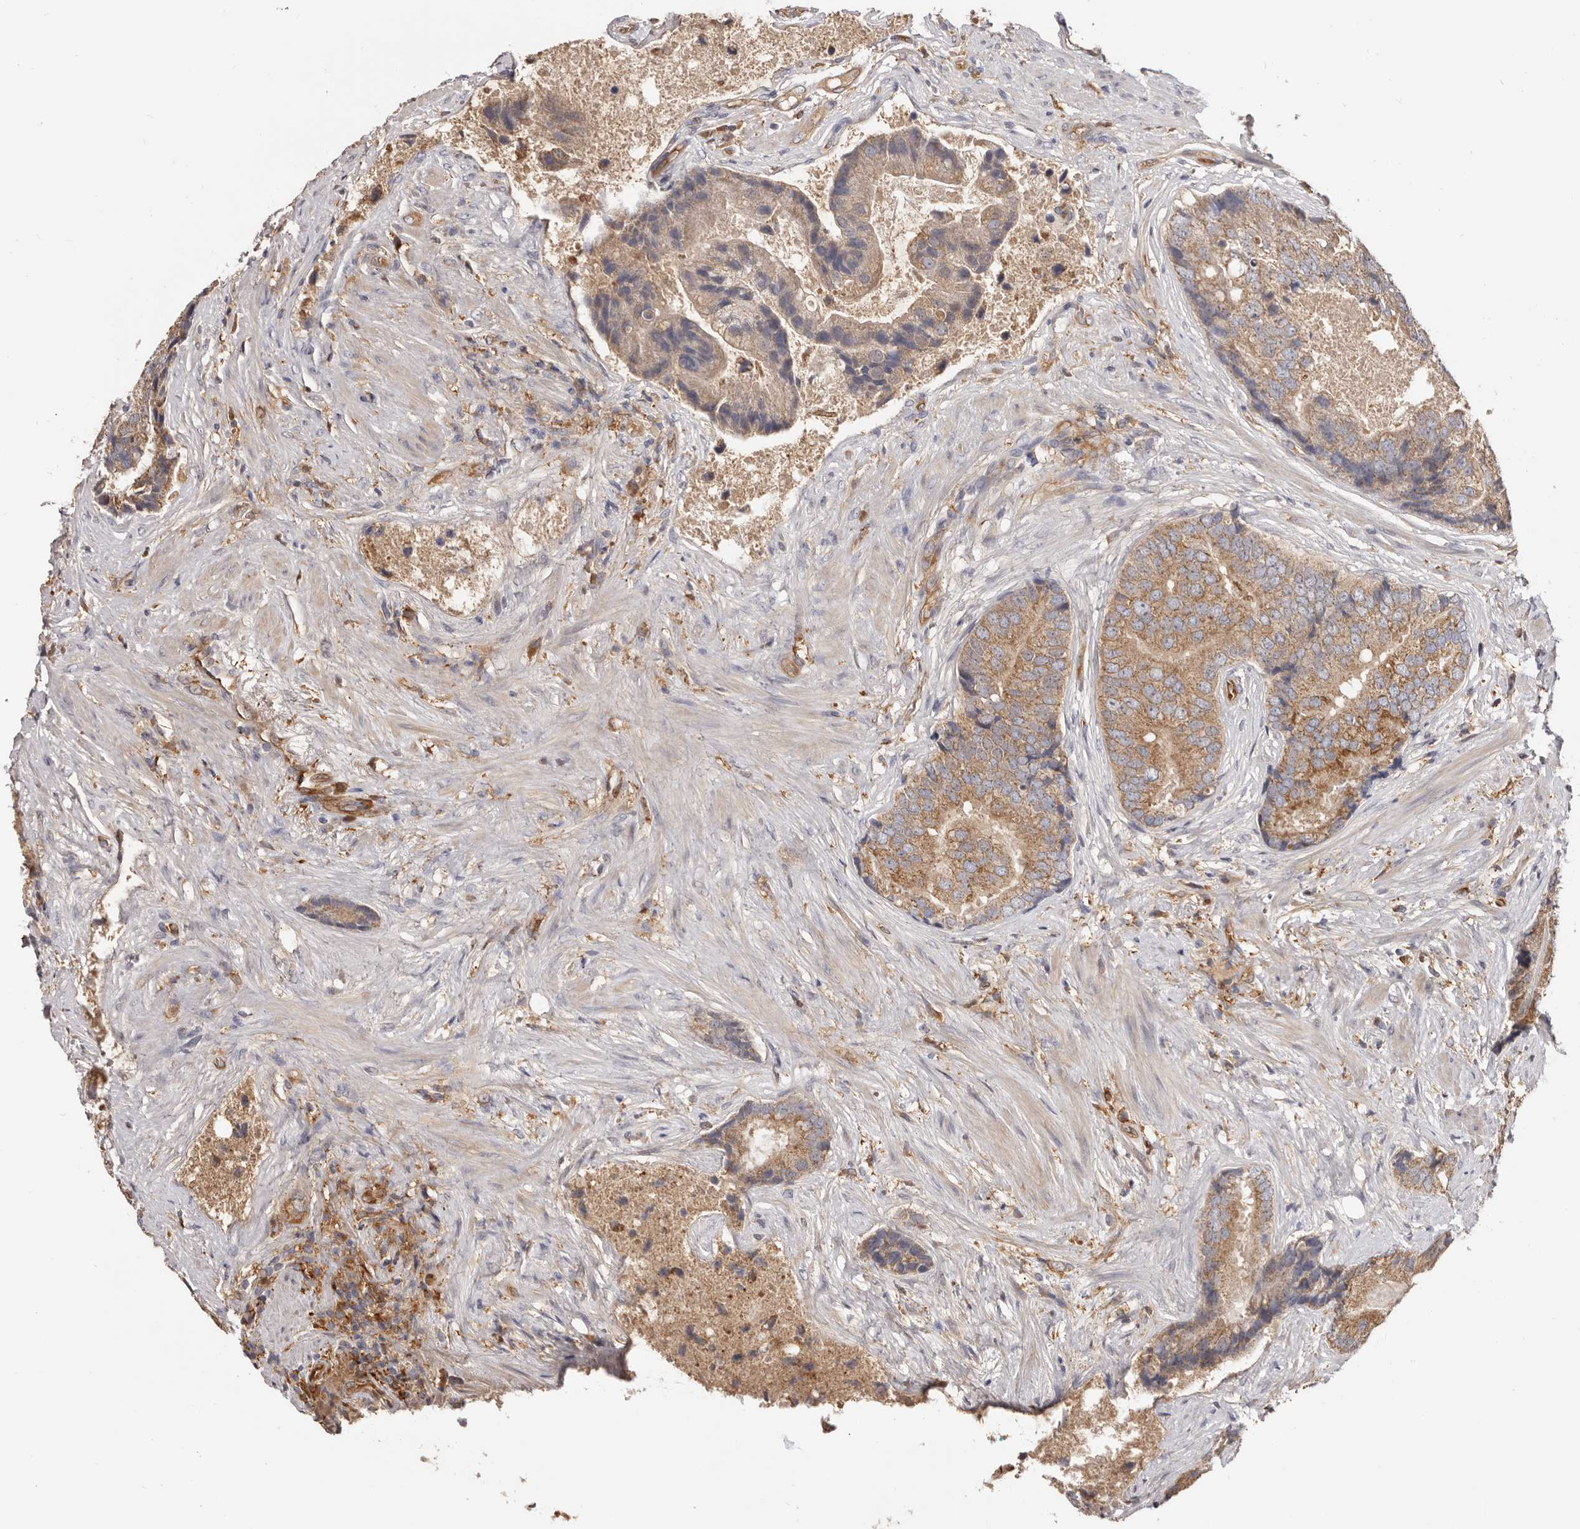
{"staining": {"intensity": "moderate", "quantity": ">75%", "location": "cytoplasmic/membranous"}, "tissue": "prostate cancer", "cell_type": "Tumor cells", "image_type": "cancer", "snomed": [{"axis": "morphology", "description": "Adenocarcinoma, High grade"}, {"axis": "topography", "description": "Prostate"}], "caption": "This is an image of IHC staining of prostate cancer, which shows moderate expression in the cytoplasmic/membranous of tumor cells.", "gene": "LAP3", "patient": {"sex": "male", "age": 70}}